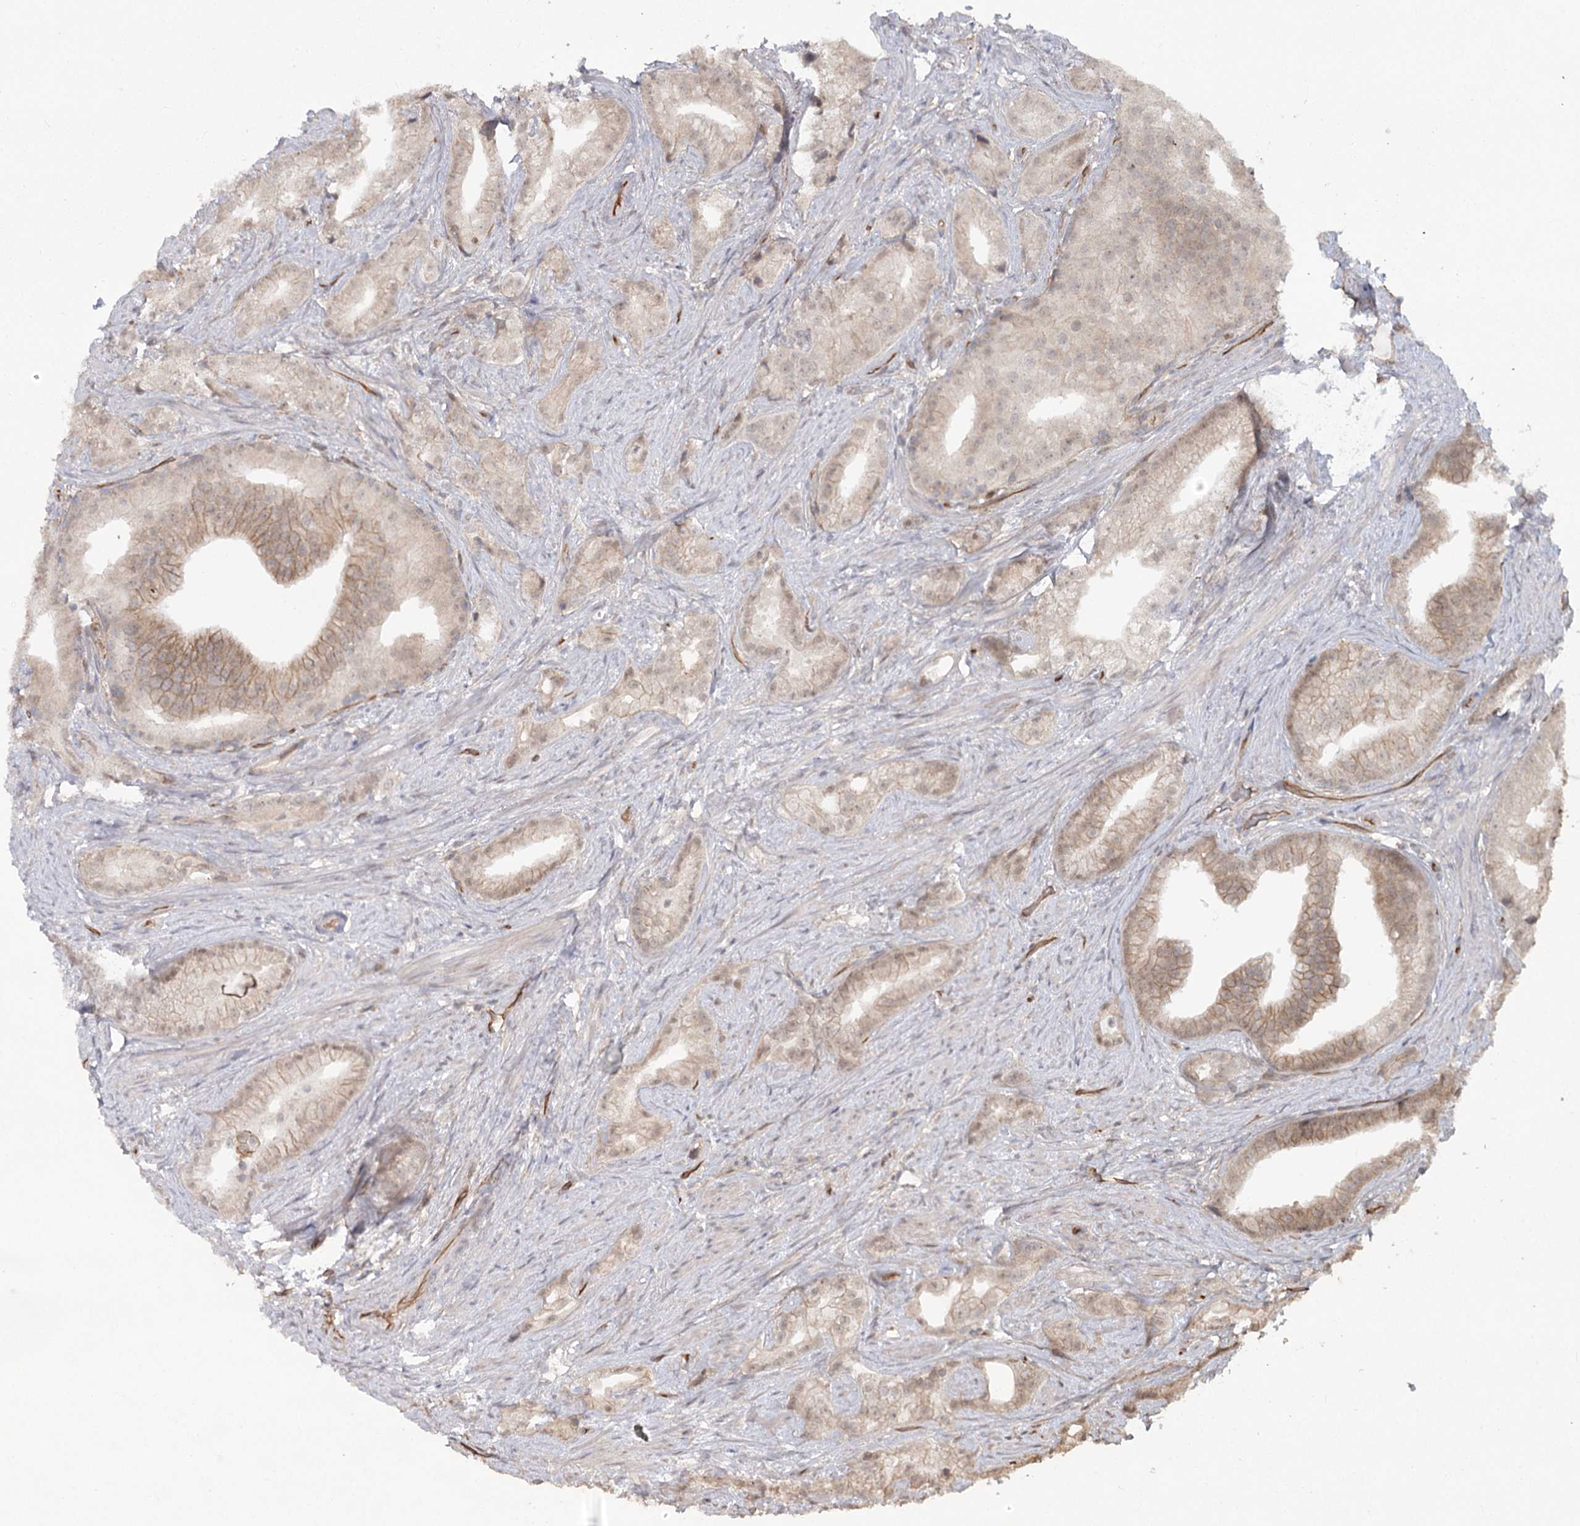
{"staining": {"intensity": "weak", "quantity": "<25%", "location": "cytoplasmic/membranous"}, "tissue": "prostate cancer", "cell_type": "Tumor cells", "image_type": "cancer", "snomed": [{"axis": "morphology", "description": "Adenocarcinoma, Low grade"}, {"axis": "topography", "description": "Prostate"}], "caption": "Immunohistochemistry of human prostate cancer displays no staining in tumor cells. (Stains: DAB immunohistochemistry (IHC) with hematoxylin counter stain, Microscopy: brightfield microscopy at high magnification).", "gene": "RPP14", "patient": {"sex": "male", "age": 71}}